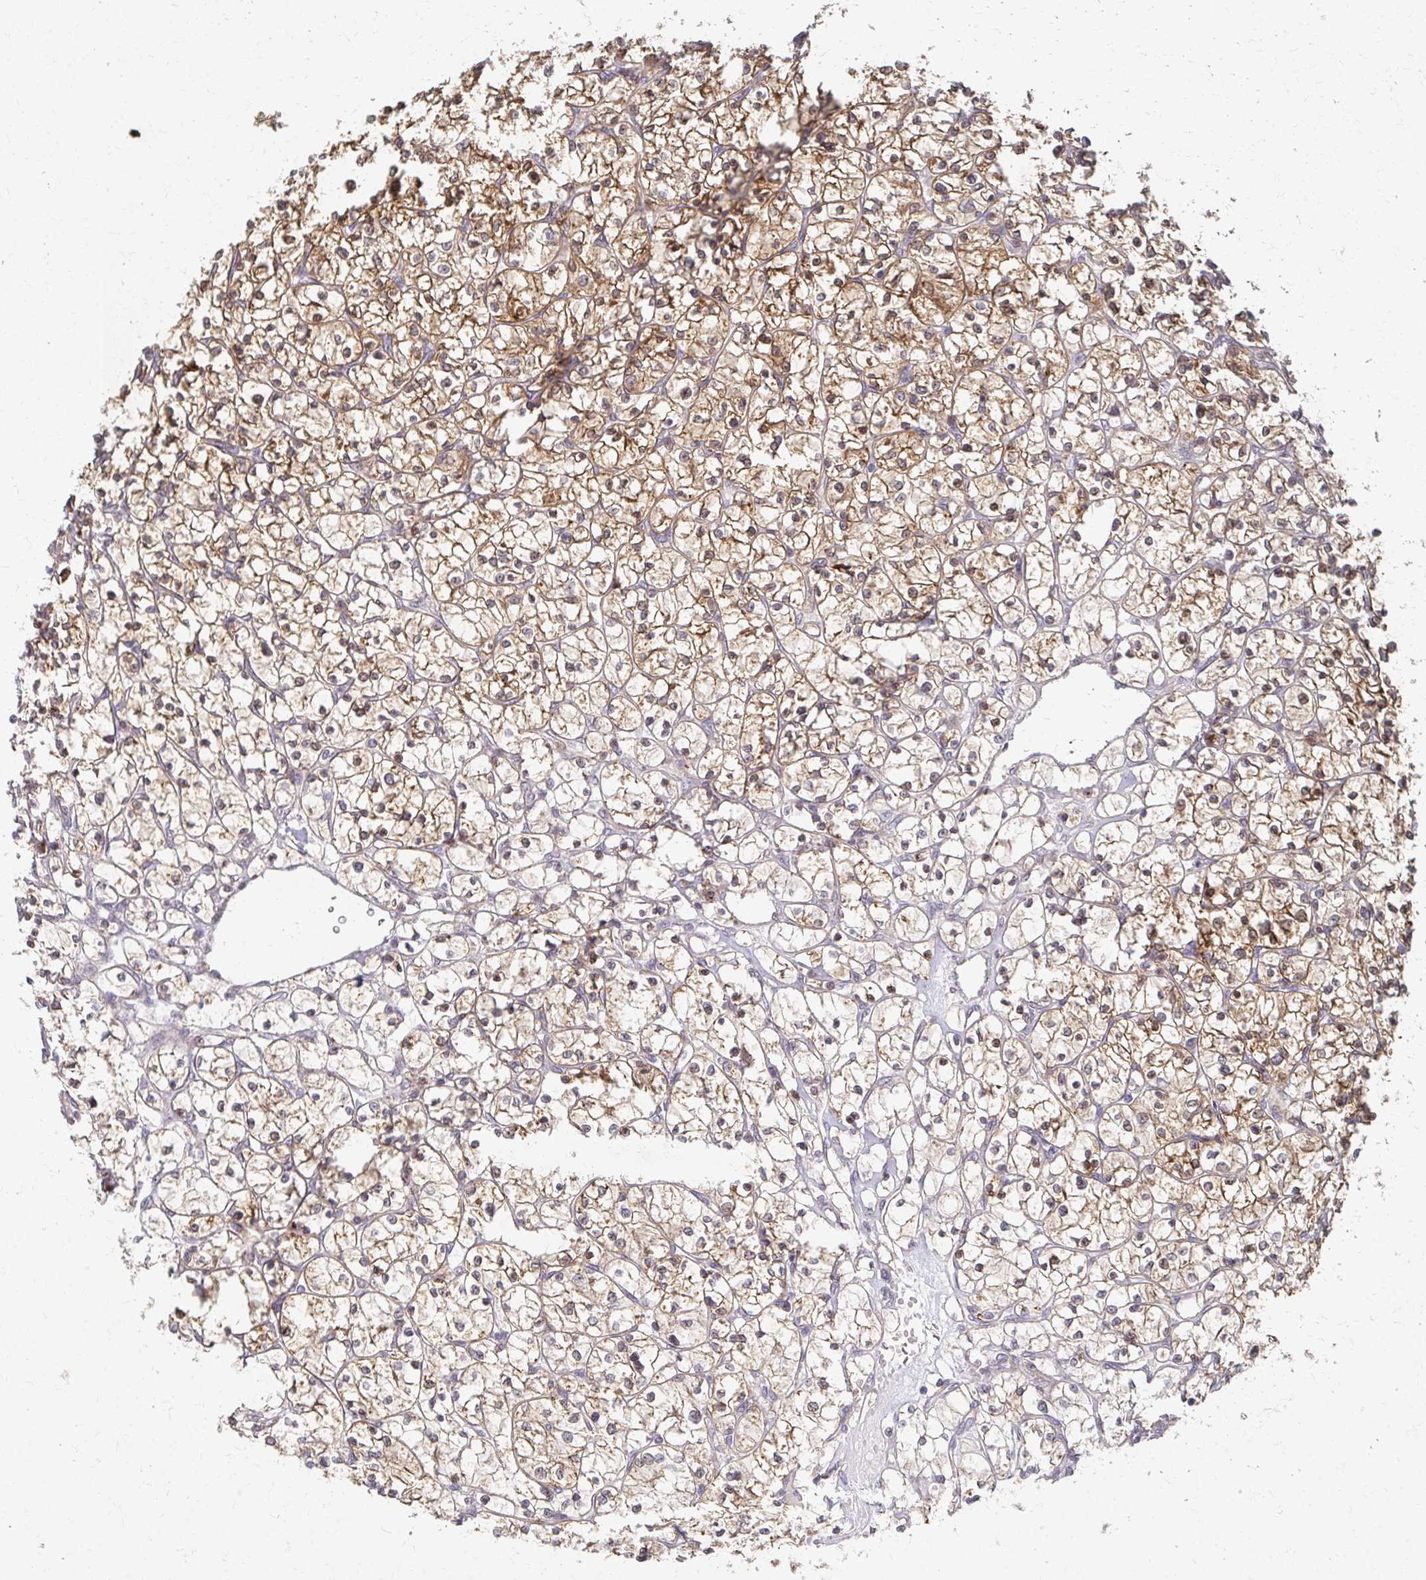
{"staining": {"intensity": "moderate", "quantity": ">75%", "location": "cytoplasmic/membranous"}, "tissue": "renal cancer", "cell_type": "Tumor cells", "image_type": "cancer", "snomed": [{"axis": "morphology", "description": "Adenocarcinoma, NOS"}, {"axis": "topography", "description": "Kidney"}], "caption": "High-magnification brightfield microscopy of adenocarcinoma (renal) stained with DAB (3,3'-diaminobenzidine) (brown) and counterstained with hematoxylin (blue). tumor cells exhibit moderate cytoplasmic/membranous expression is seen in about>75% of cells. (Brightfield microscopy of DAB IHC at high magnification).", "gene": "EOLA2", "patient": {"sex": "female", "age": 64}}